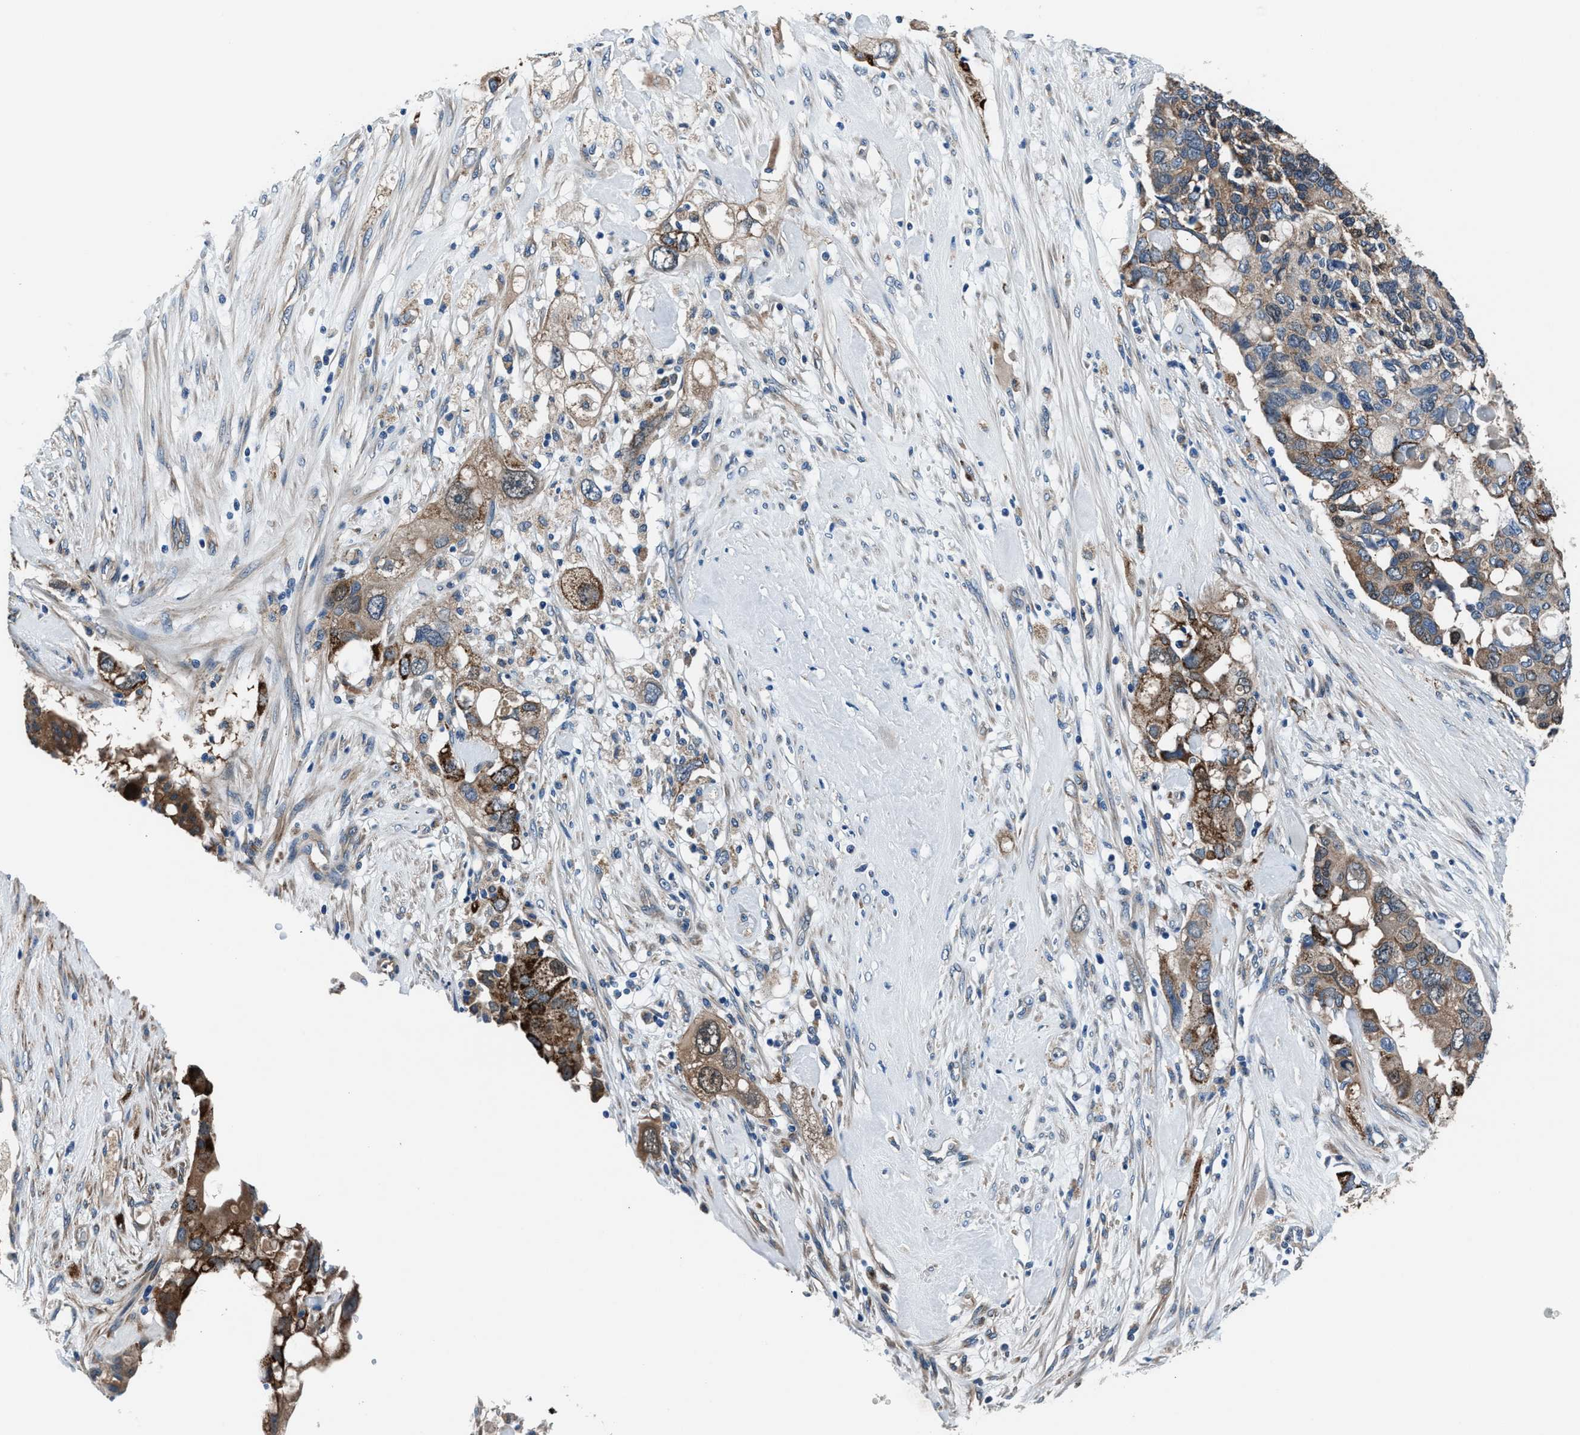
{"staining": {"intensity": "moderate", "quantity": ">75%", "location": "cytoplasmic/membranous"}, "tissue": "pancreatic cancer", "cell_type": "Tumor cells", "image_type": "cancer", "snomed": [{"axis": "morphology", "description": "Adenocarcinoma, NOS"}, {"axis": "topography", "description": "Pancreas"}], "caption": "Immunohistochemical staining of pancreatic adenocarcinoma displays moderate cytoplasmic/membranous protein positivity in about >75% of tumor cells. (DAB = brown stain, brightfield microscopy at high magnification).", "gene": "PRTFDC1", "patient": {"sex": "female", "age": 56}}